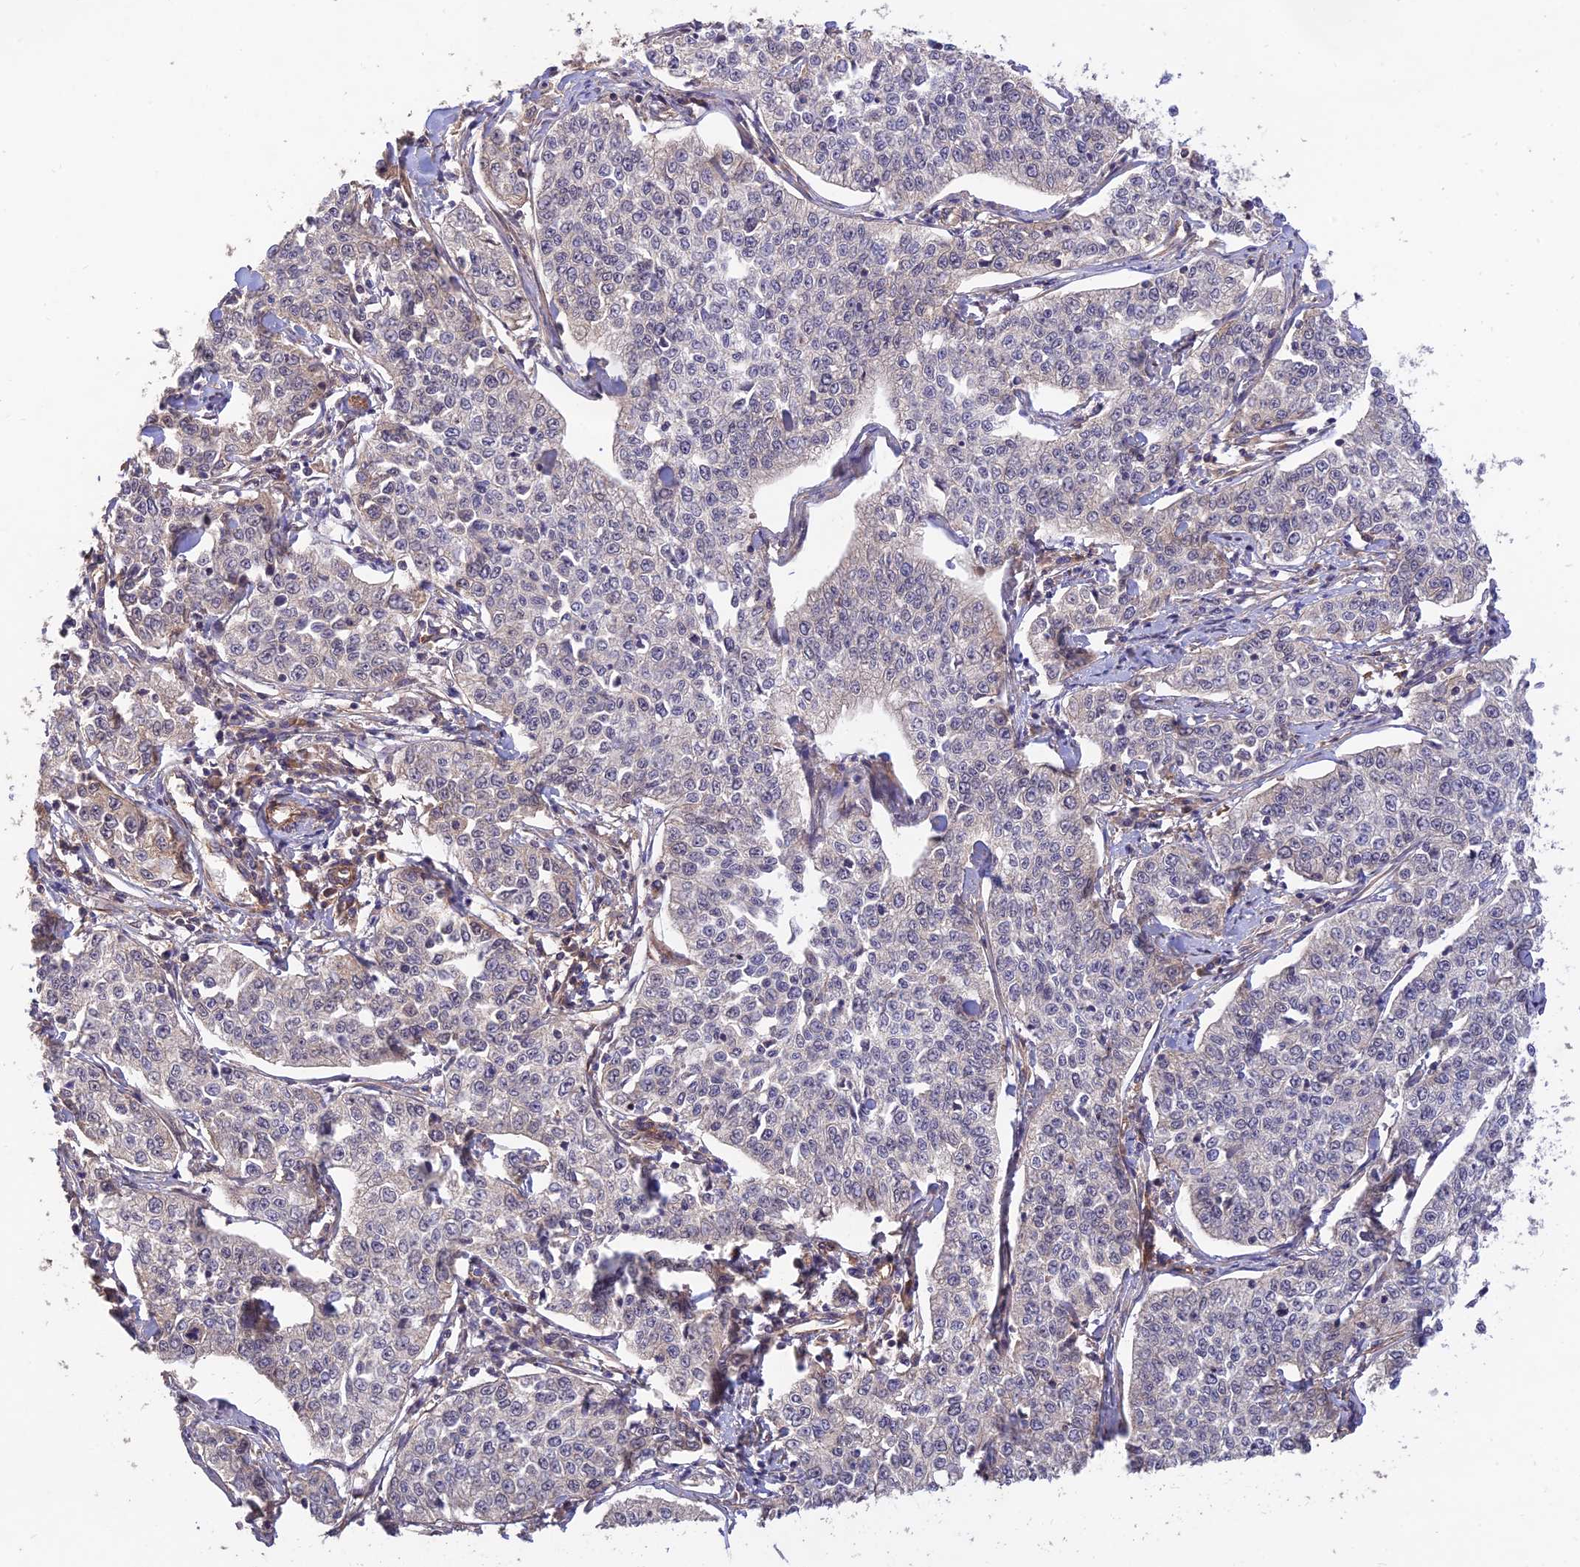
{"staining": {"intensity": "negative", "quantity": "none", "location": "none"}, "tissue": "cervical cancer", "cell_type": "Tumor cells", "image_type": "cancer", "snomed": [{"axis": "morphology", "description": "Squamous cell carcinoma, NOS"}, {"axis": "topography", "description": "Cervix"}], "caption": "Tumor cells are negative for protein expression in human cervical cancer.", "gene": "PAGR1", "patient": {"sex": "female", "age": 35}}